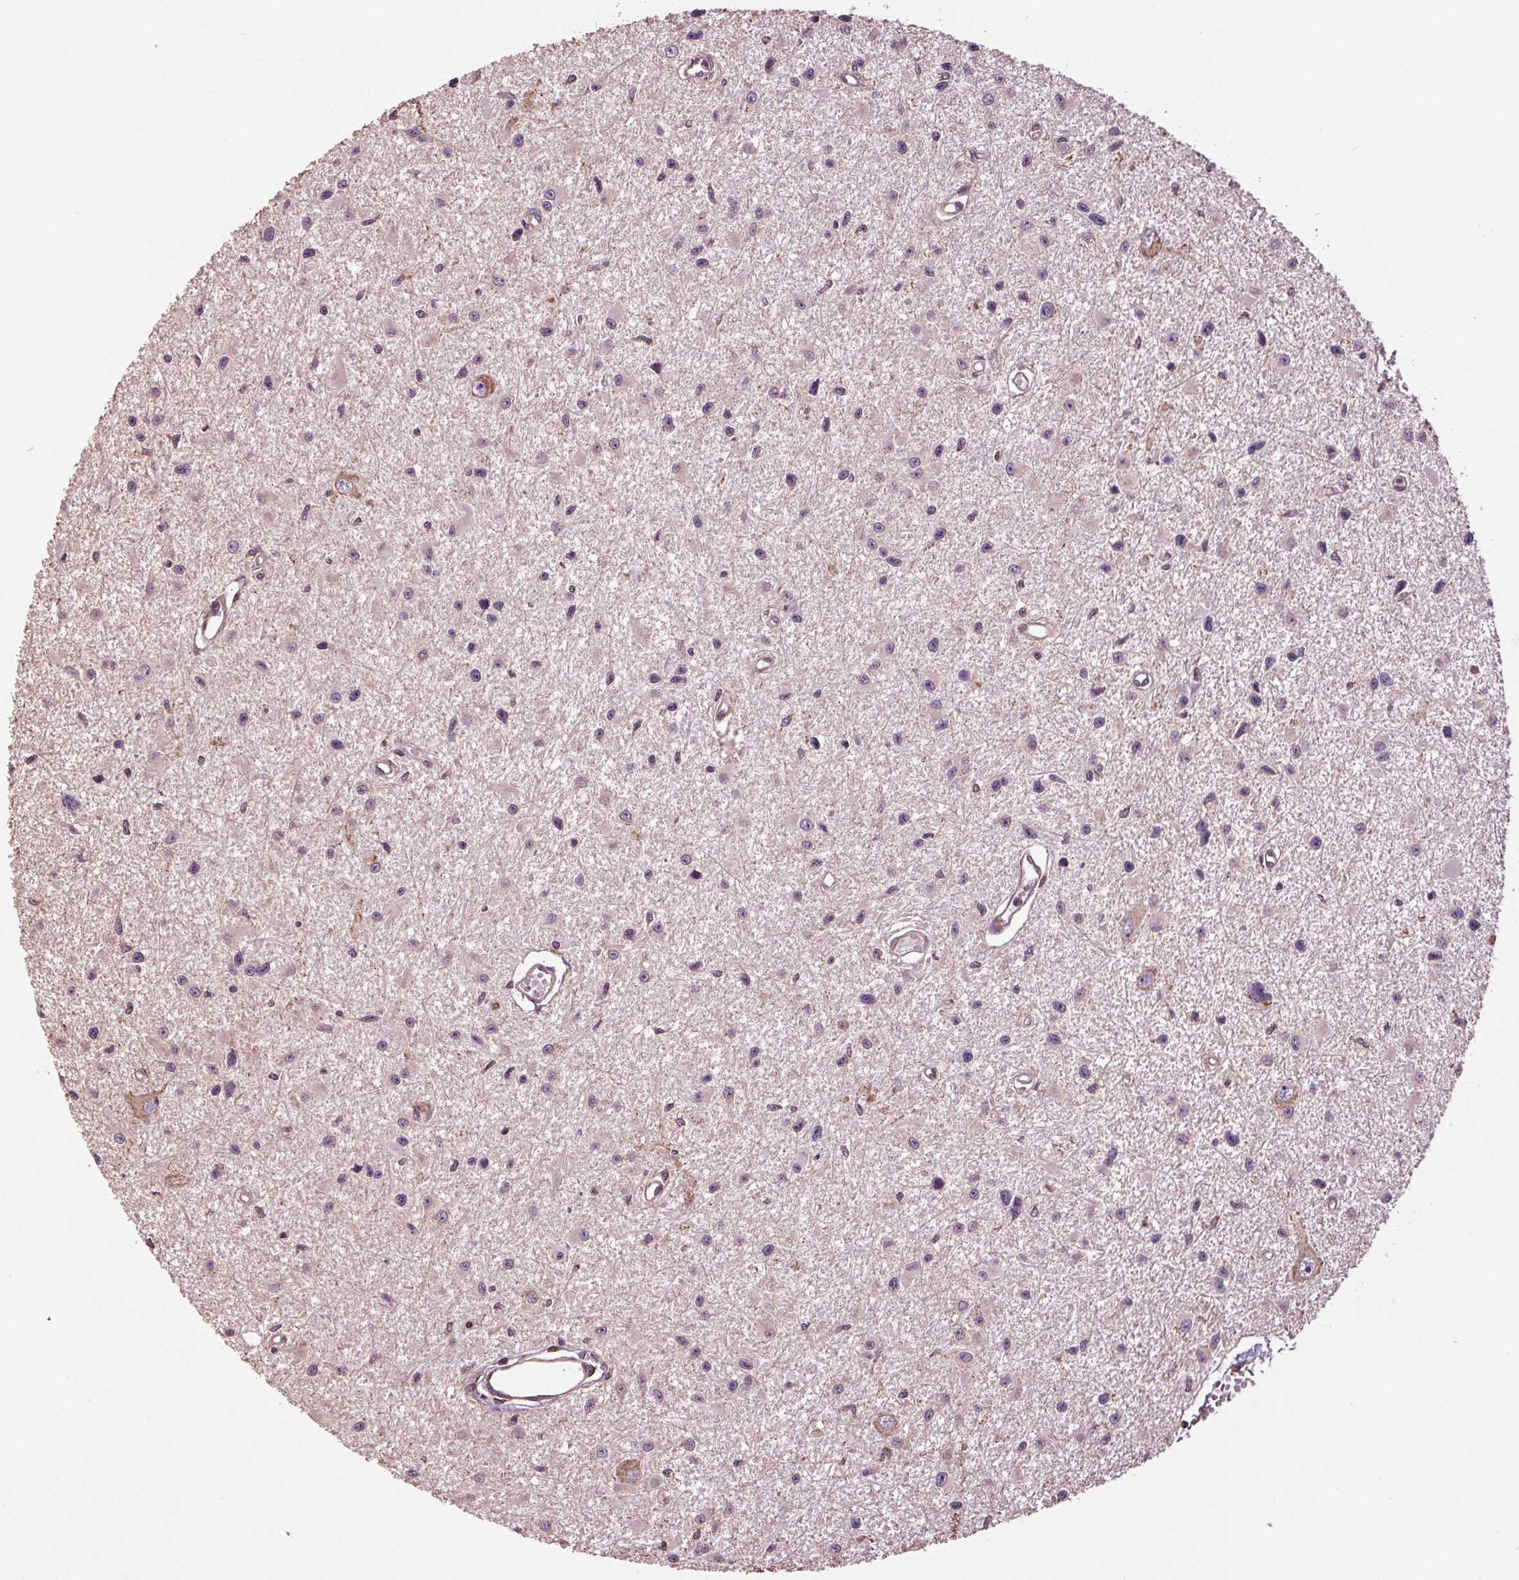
{"staining": {"intensity": "negative", "quantity": "none", "location": "none"}, "tissue": "glioma", "cell_type": "Tumor cells", "image_type": "cancer", "snomed": [{"axis": "morphology", "description": "Glioma, malignant, High grade"}, {"axis": "topography", "description": "Brain"}], "caption": "This histopathology image is of malignant high-grade glioma stained with immunohistochemistry (IHC) to label a protein in brown with the nuclei are counter-stained blue. There is no positivity in tumor cells.", "gene": "RNPEP", "patient": {"sex": "male", "age": 54}}